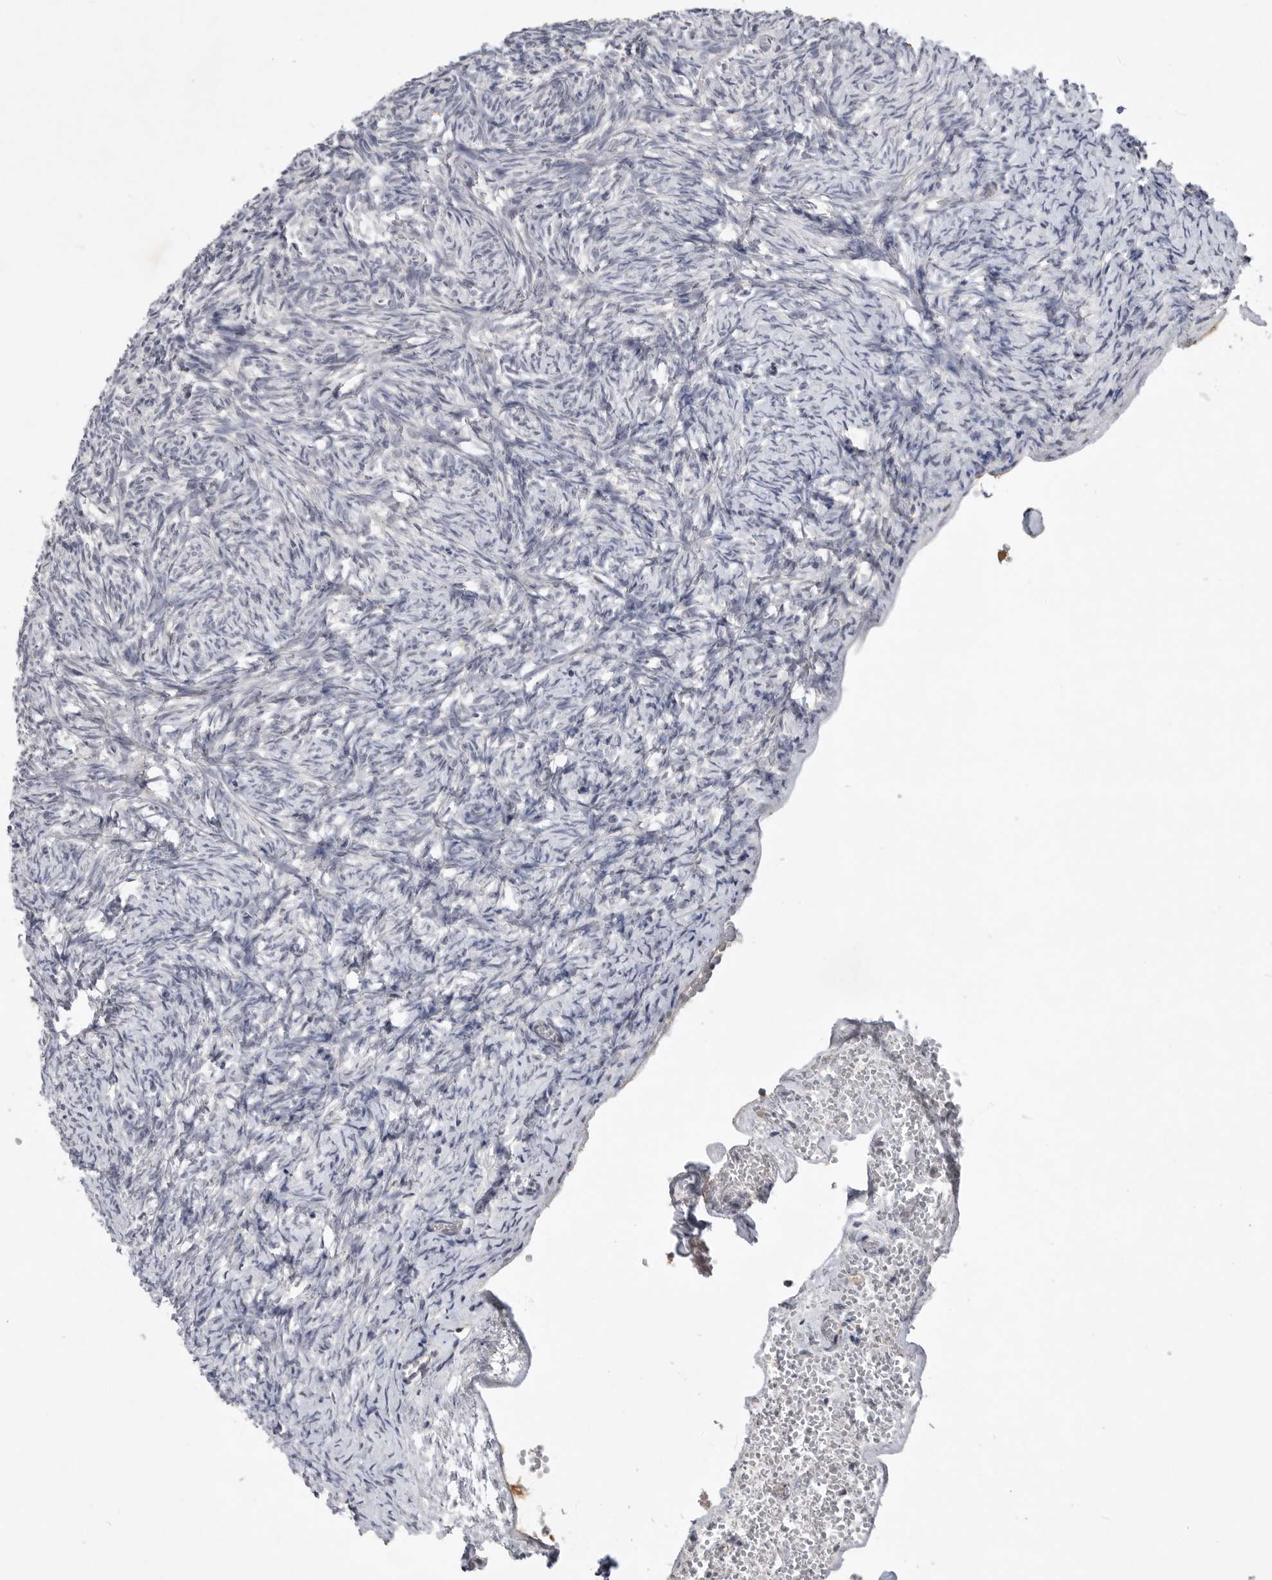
{"staining": {"intensity": "negative", "quantity": "none", "location": "none"}, "tissue": "ovary", "cell_type": "Ovarian stroma cells", "image_type": "normal", "snomed": [{"axis": "morphology", "description": "Normal tissue, NOS"}, {"axis": "topography", "description": "Ovary"}], "caption": "The IHC photomicrograph has no significant positivity in ovarian stroma cells of ovary.", "gene": "ITGAD", "patient": {"sex": "female", "age": 34}}